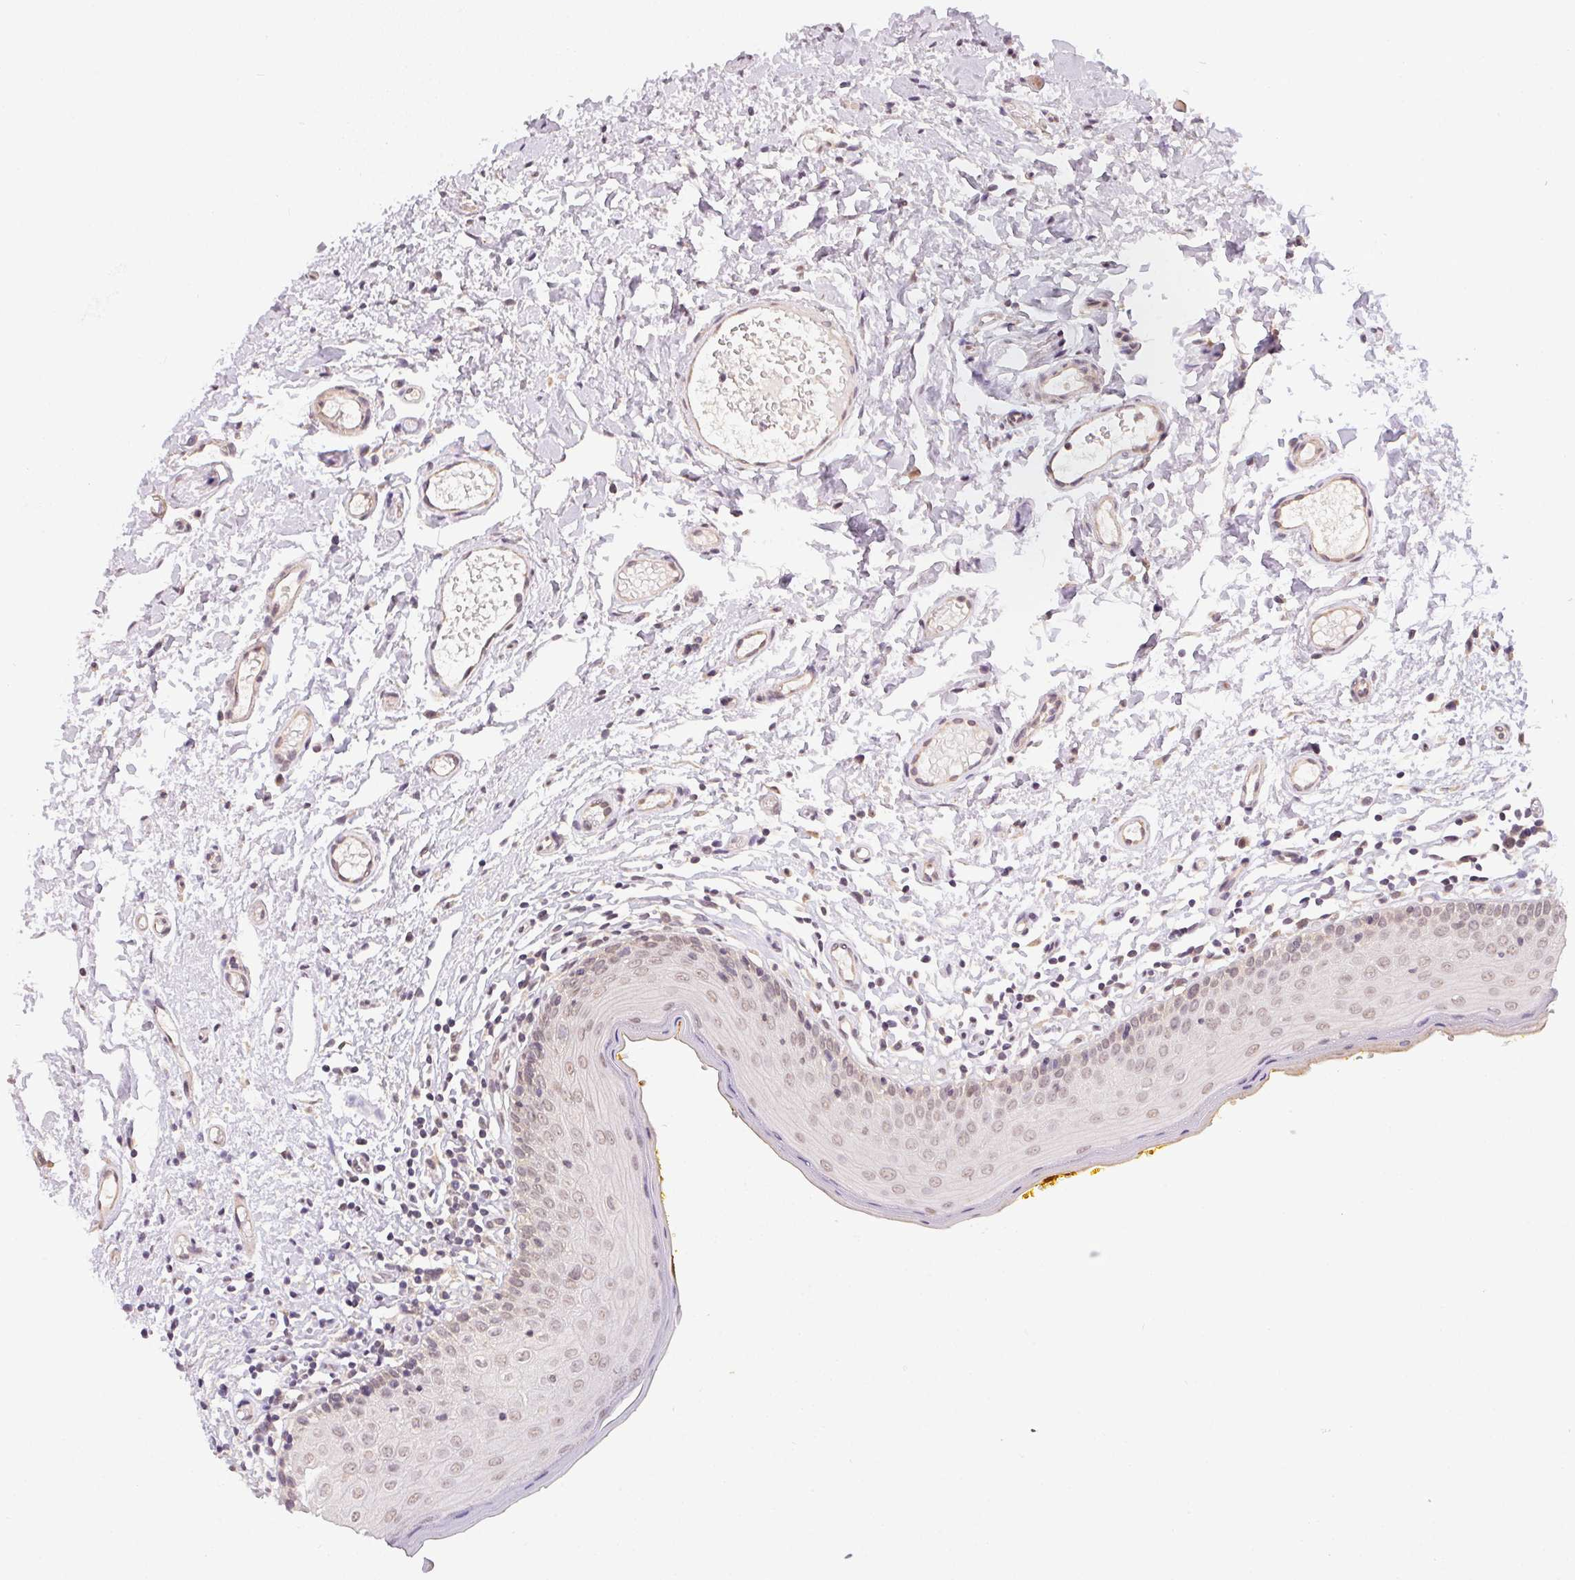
{"staining": {"intensity": "weak", "quantity": "25%-75%", "location": "cytoplasmic/membranous"}, "tissue": "oral mucosa", "cell_type": "Squamous epithelial cells", "image_type": "normal", "snomed": [{"axis": "morphology", "description": "Normal tissue, NOS"}, {"axis": "topography", "description": "Oral tissue"}, {"axis": "topography", "description": "Tounge, NOS"}], "caption": "An image of oral mucosa stained for a protein exhibits weak cytoplasmic/membranous brown staining in squamous epithelial cells. (Brightfield microscopy of DAB IHC at high magnification).", "gene": "PPP4R4", "patient": {"sex": "female", "age": 58}}